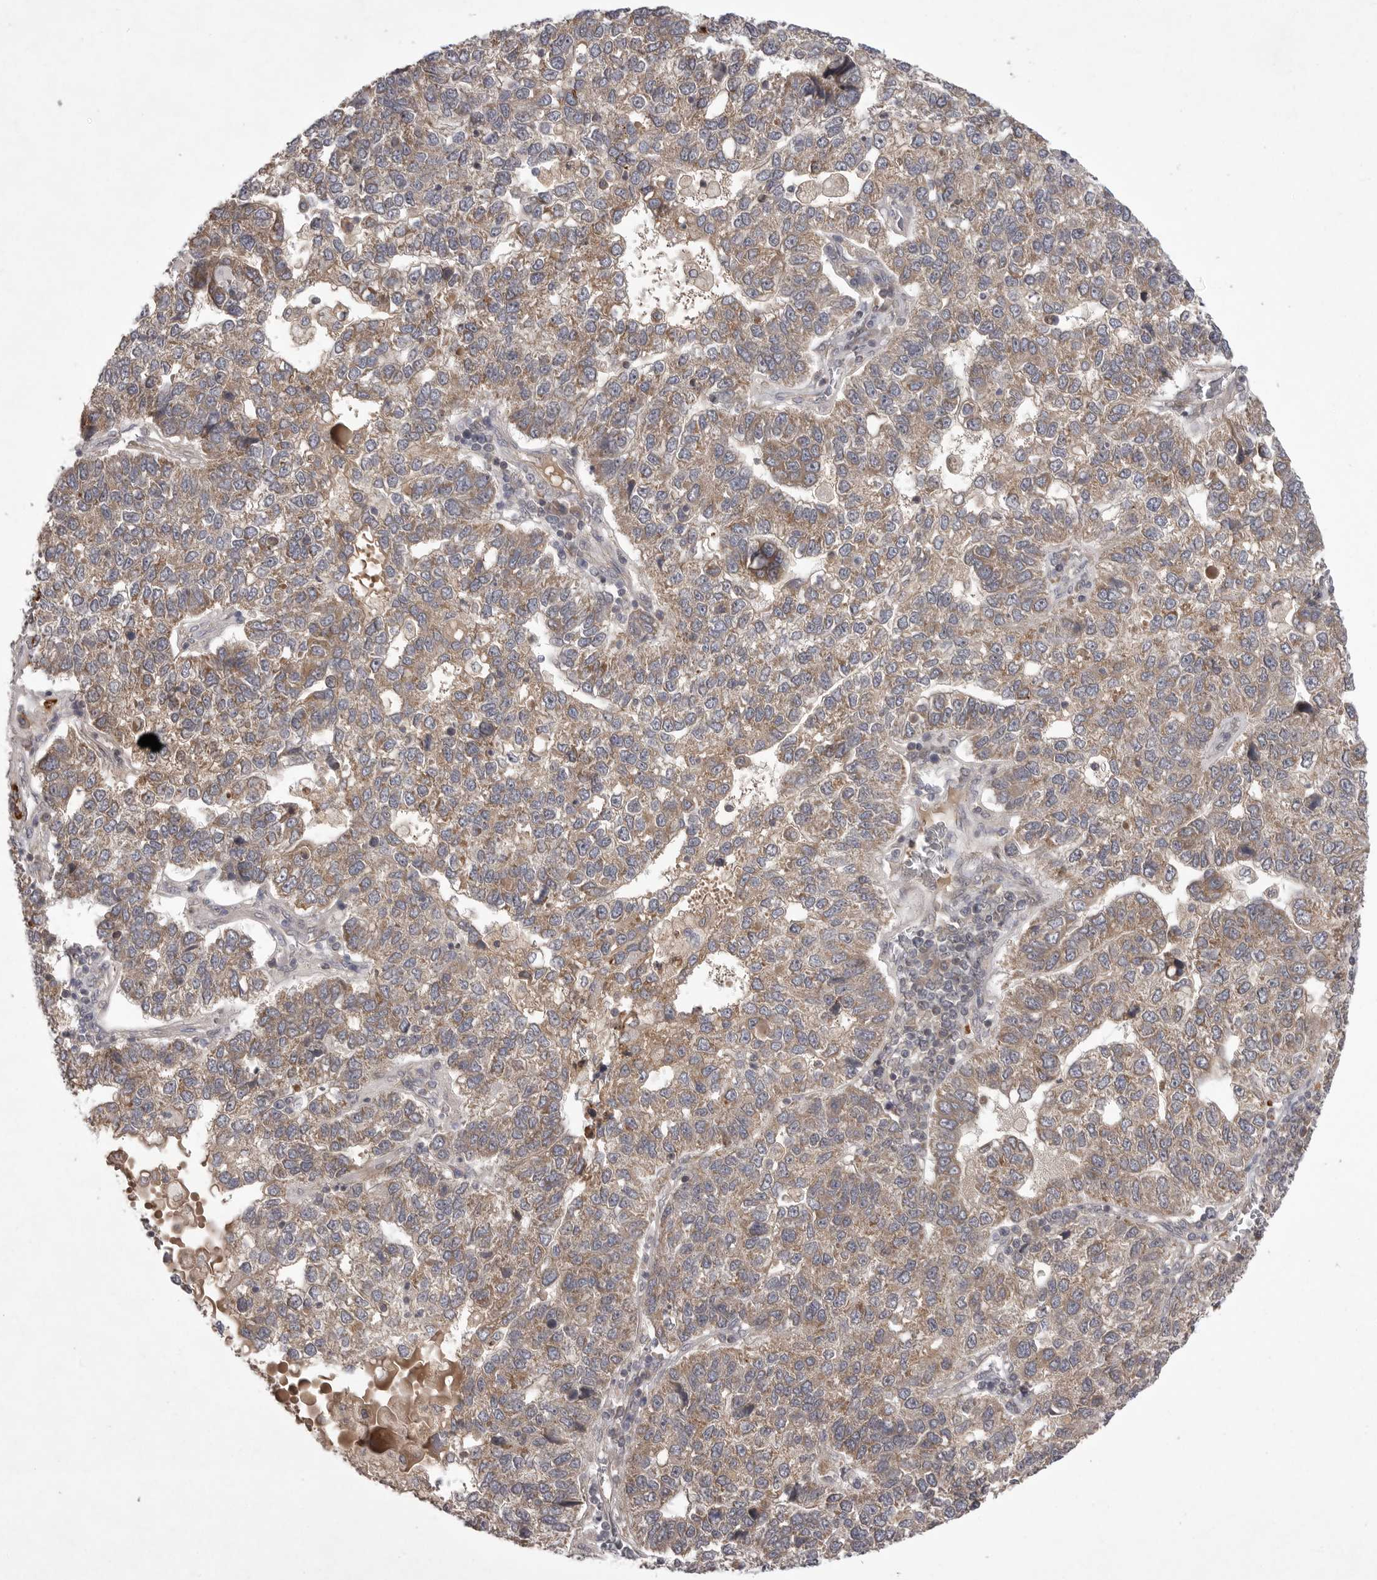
{"staining": {"intensity": "weak", "quantity": ">75%", "location": "cytoplasmic/membranous"}, "tissue": "pancreatic cancer", "cell_type": "Tumor cells", "image_type": "cancer", "snomed": [{"axis": "morphology", "description": "Adenocarcinoma, NOS"}, {"axis": "topography", "description": "Pancreas"}], "caption": "A high-resolution image shows immunohistochemistry (IHC) staining of pancreatic adenocarcinoma, which shows weak cytoplasmic/membranous positivity in approximately >75% of tumor cells. (brown staining indicates protein expression, while blue staining denotes nuclei).", "gene": "UBE3D", "patient": {"sex": "female", "age": 61}}